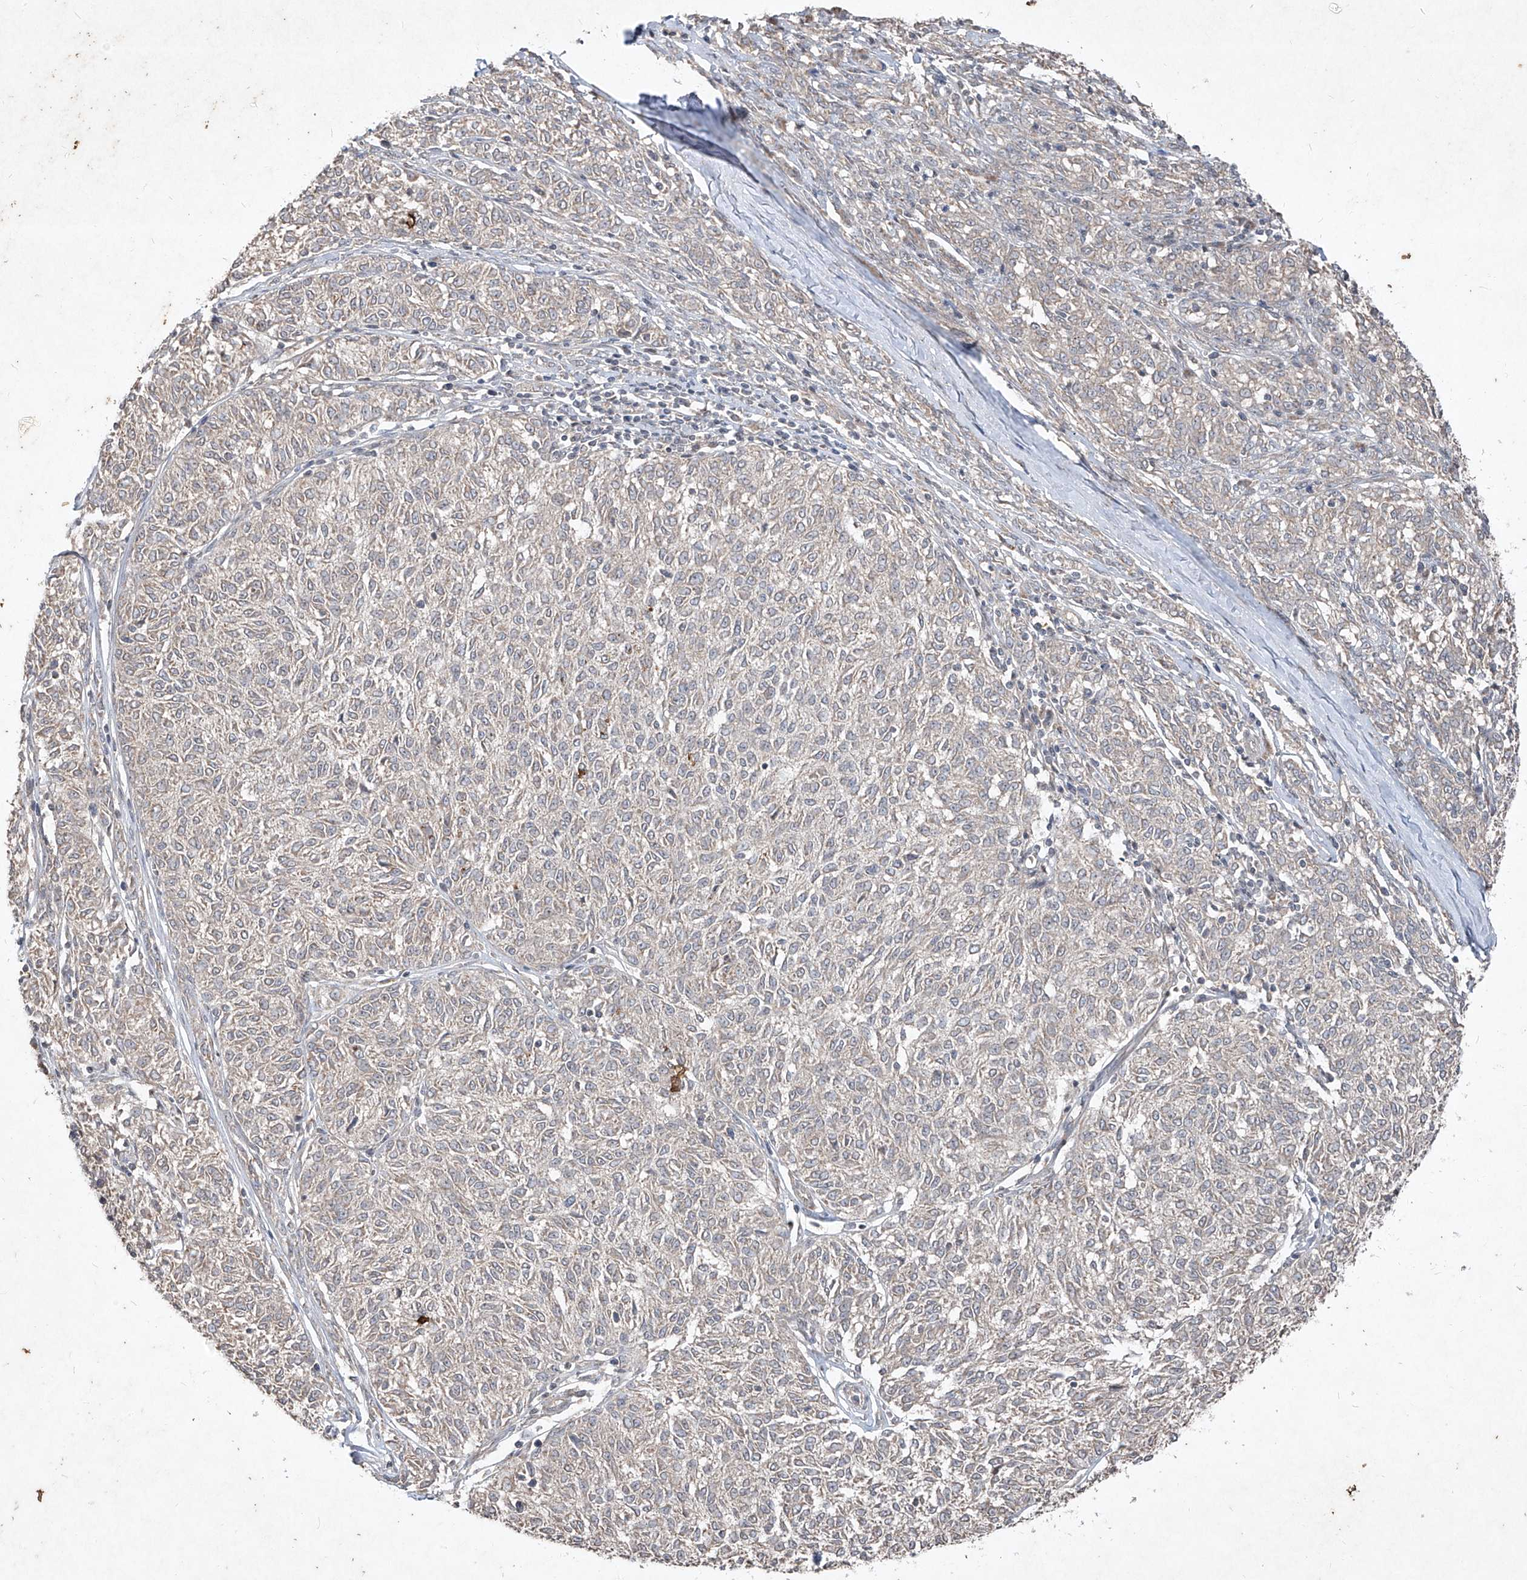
{"staining": {"intensity": "negative", "quantity": "none", "location": "none"}, "tissue": "melanoma", "cell_type": "Tumor cells", "image_type": "cancer", "snomed": [{"axis": "morphology", "description": "Malignant melanoma, NOS"}, {"axis": "topography", "description": "Skin"}], "caption": "Protein analysis of malignant melanoma shows no significant positivity in tumor cells.", "gene": "ABCD3", "patient": {"sex": "female", "age": 72}}